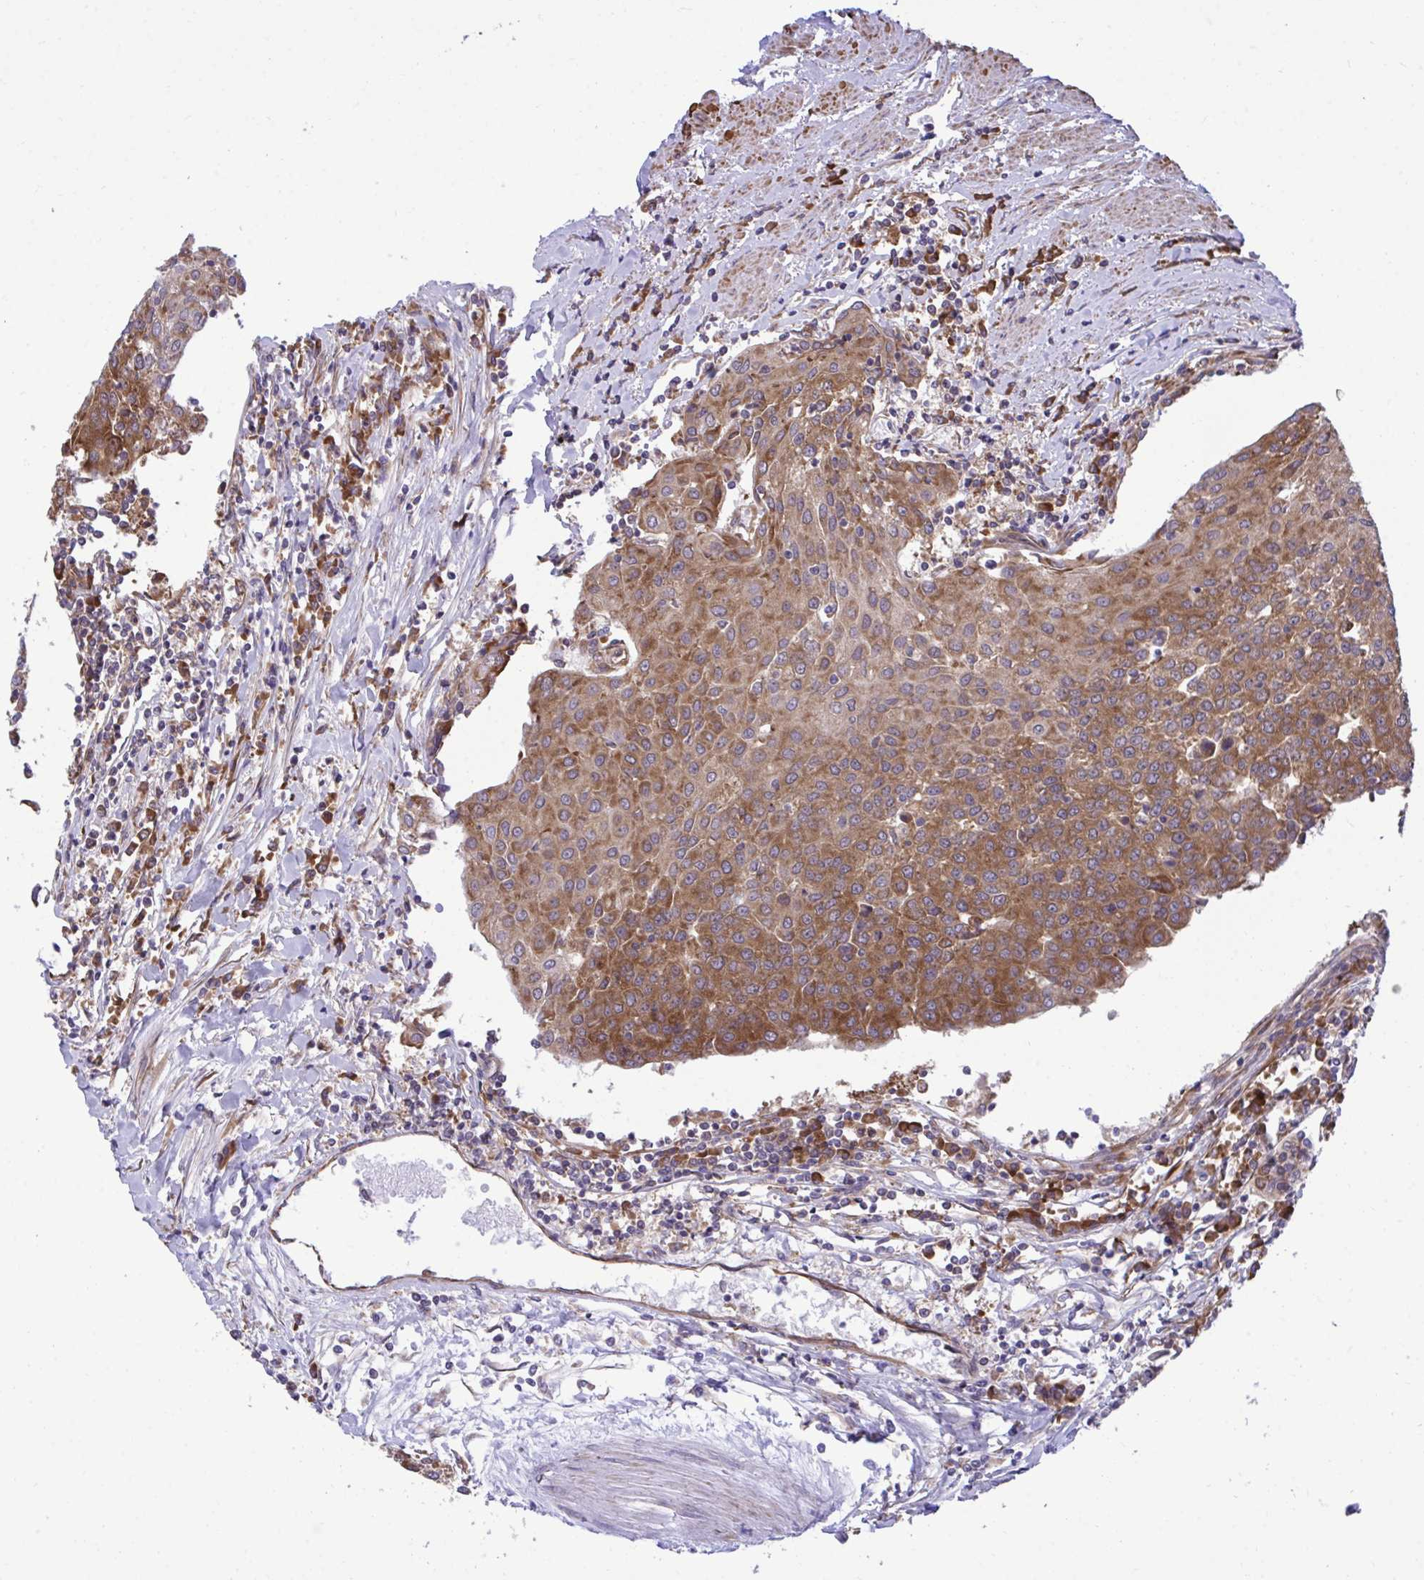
{"staining": {"intensity": "strong", "quantity": ">75%", "location": "cytoplasmic/membranous"}, "tissue": "urothelial cancer", "cell_type": "Tumor cells", "image_type": "cancer", "snomed": [{"axis": "morphology", "description": "Urothelial carcinoma, High grade"}, {"axis": "topography", "description": "Urinary bladder"}], "caption": "Human urothelial carcinoma (high-grade) stained with a brown dye reveals strong cytoplasmic/membranous positive expression in approximately >75% of tumor cells.", "gene": "RPS15", "patient": {"sex": "female", "age": 85}}